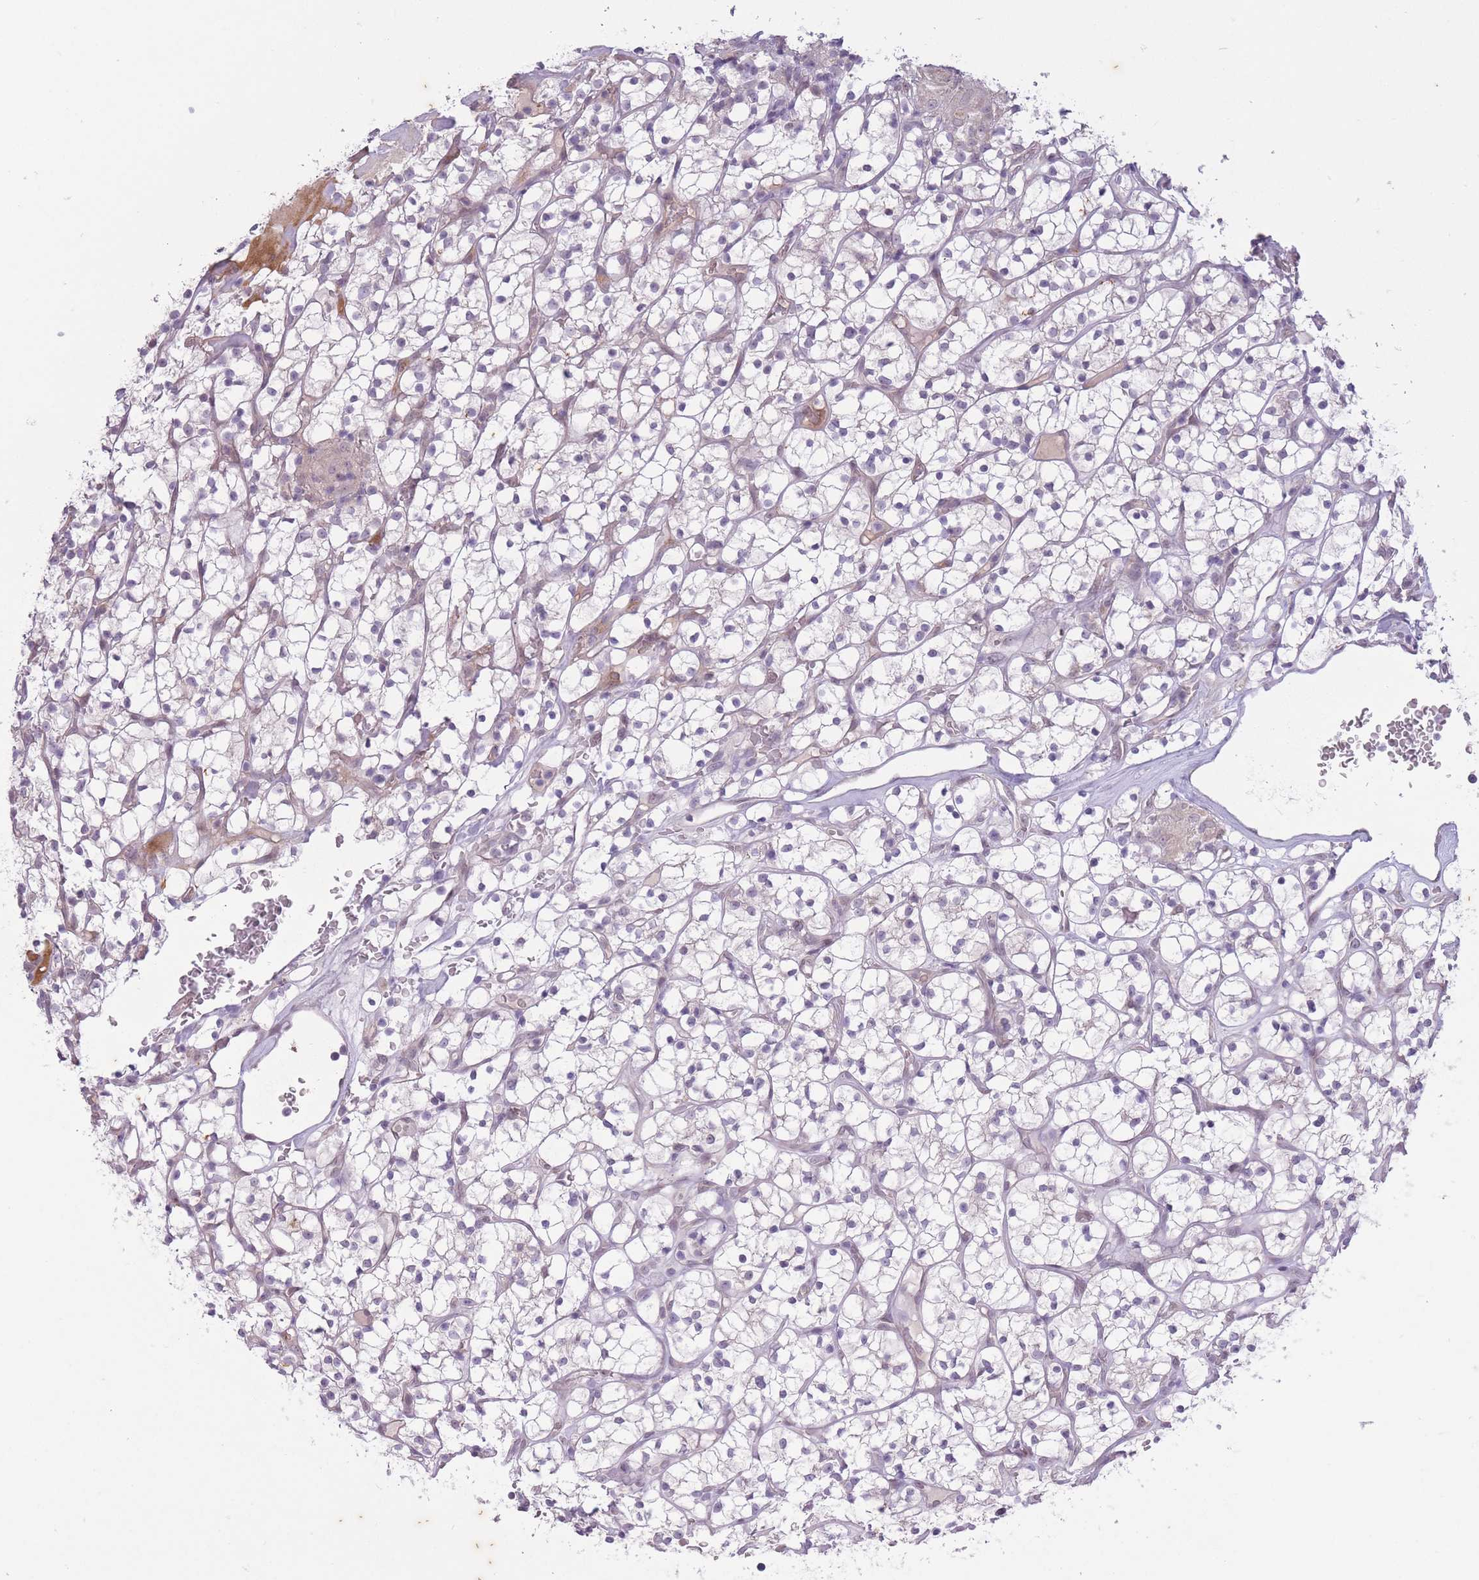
{"staining": {"intensity": "negative", "quantity": "none", "location": "none"}, "tissue": "renal cancer", "cell_type": "Tumor cells", "image_type": "cancer", "snomed": [{"axis": "morphology", "description": "Adenocarcinoma, NOS"}, {"axis": "topography", "description": "Kidney"}], "caption": "Micrograph shows no significant protein expression in tumor cells of adenocarcinoma (renal).", "gene": "ARPIN", "patient": {"sex": "female", "age": 64}}